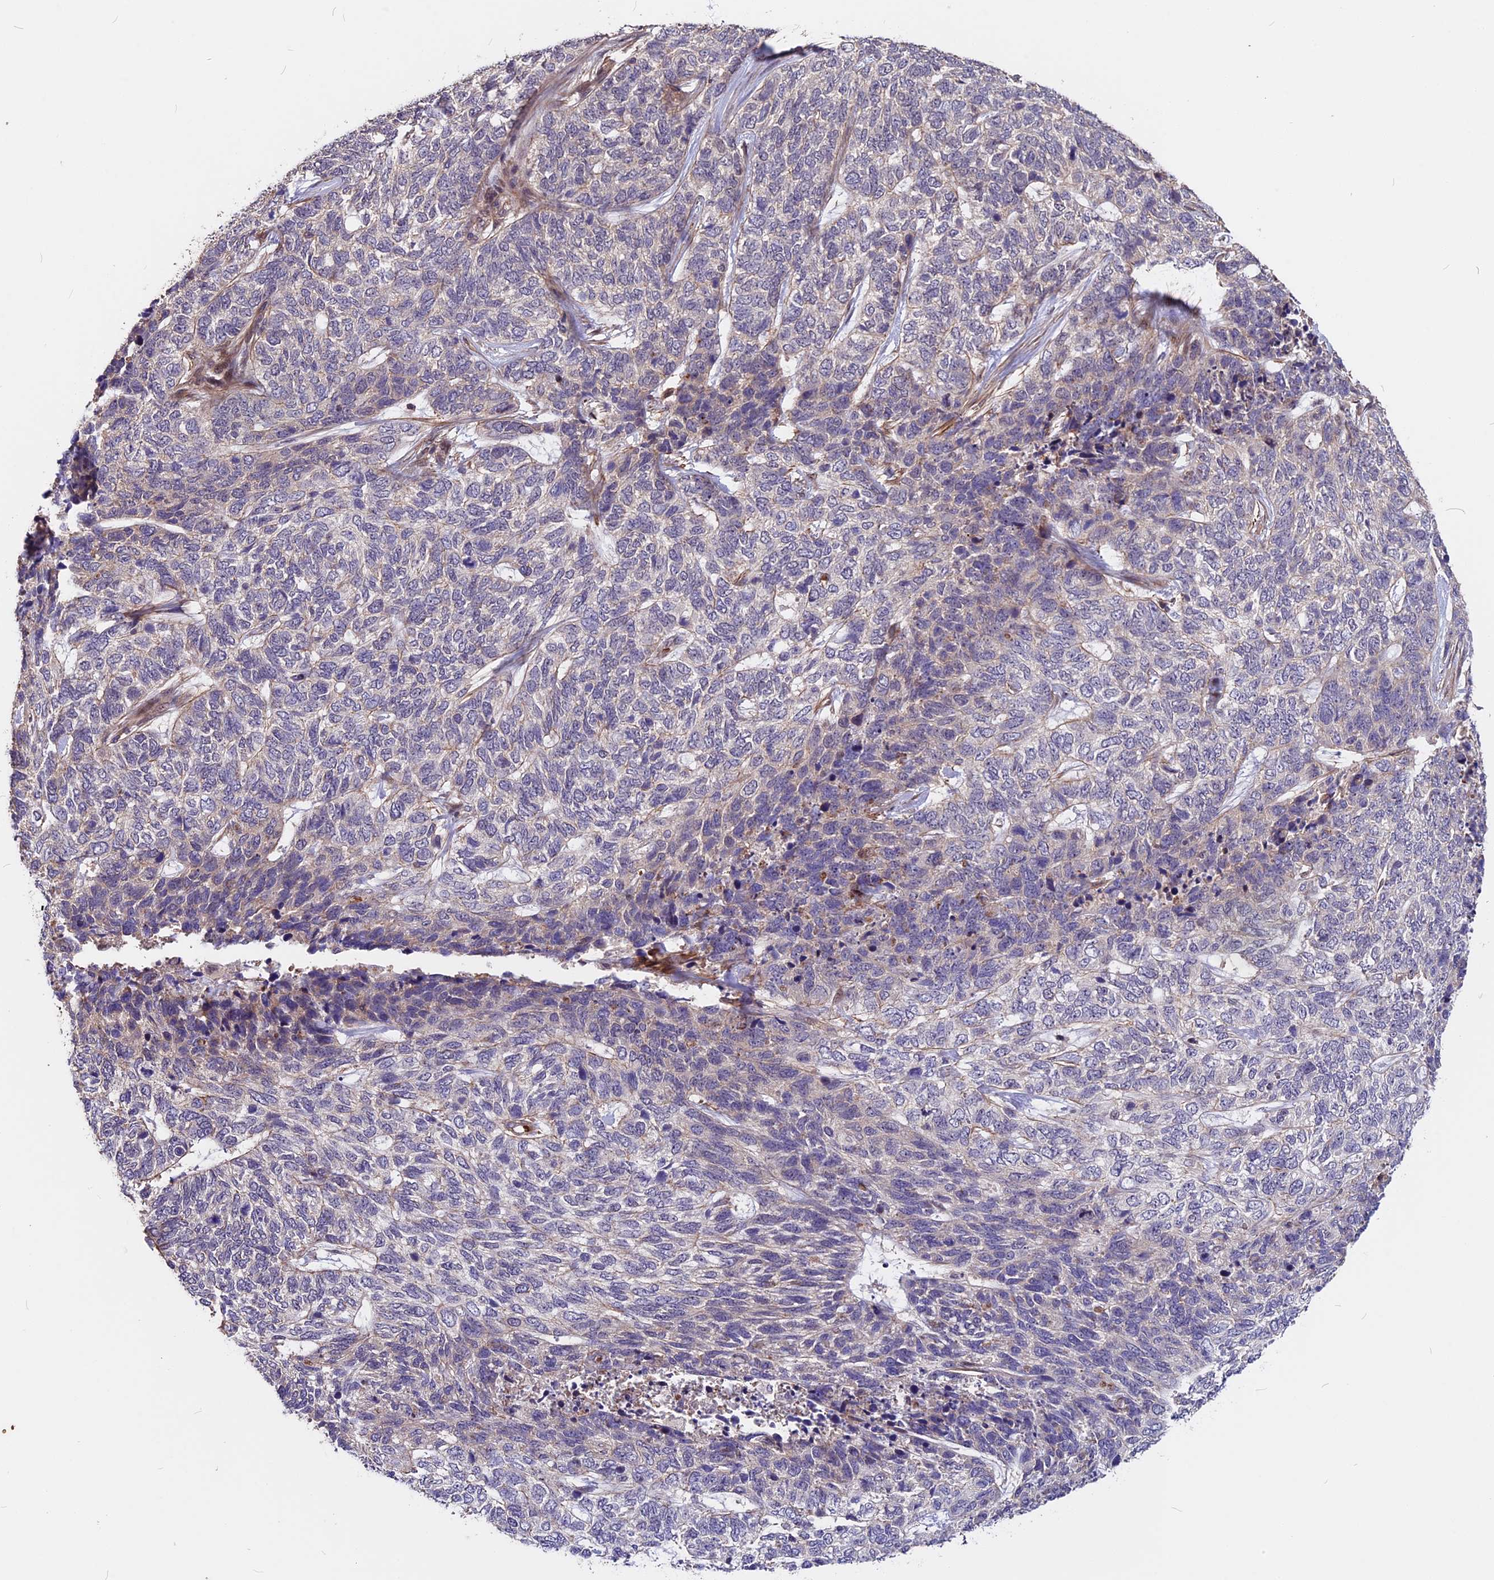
{"staining": {"intensity": "negative", "quantity": "none", "location": "none"}, "tissue": "skin cancer", "cell_type": "Tumor cells", "image_type": "cancer", "snomed": [{"axis": "morphology", "description": "Basal cell carcinoma"}, {"axis": "topography", "description": "Skin"}], "caption": "Human basal cell carcinoma (skin) stained for a protein using IHC exhibits no expression in tumor cells.", "gene": "ZC3H10", "patient": {"sex": "female", "age": 65}}